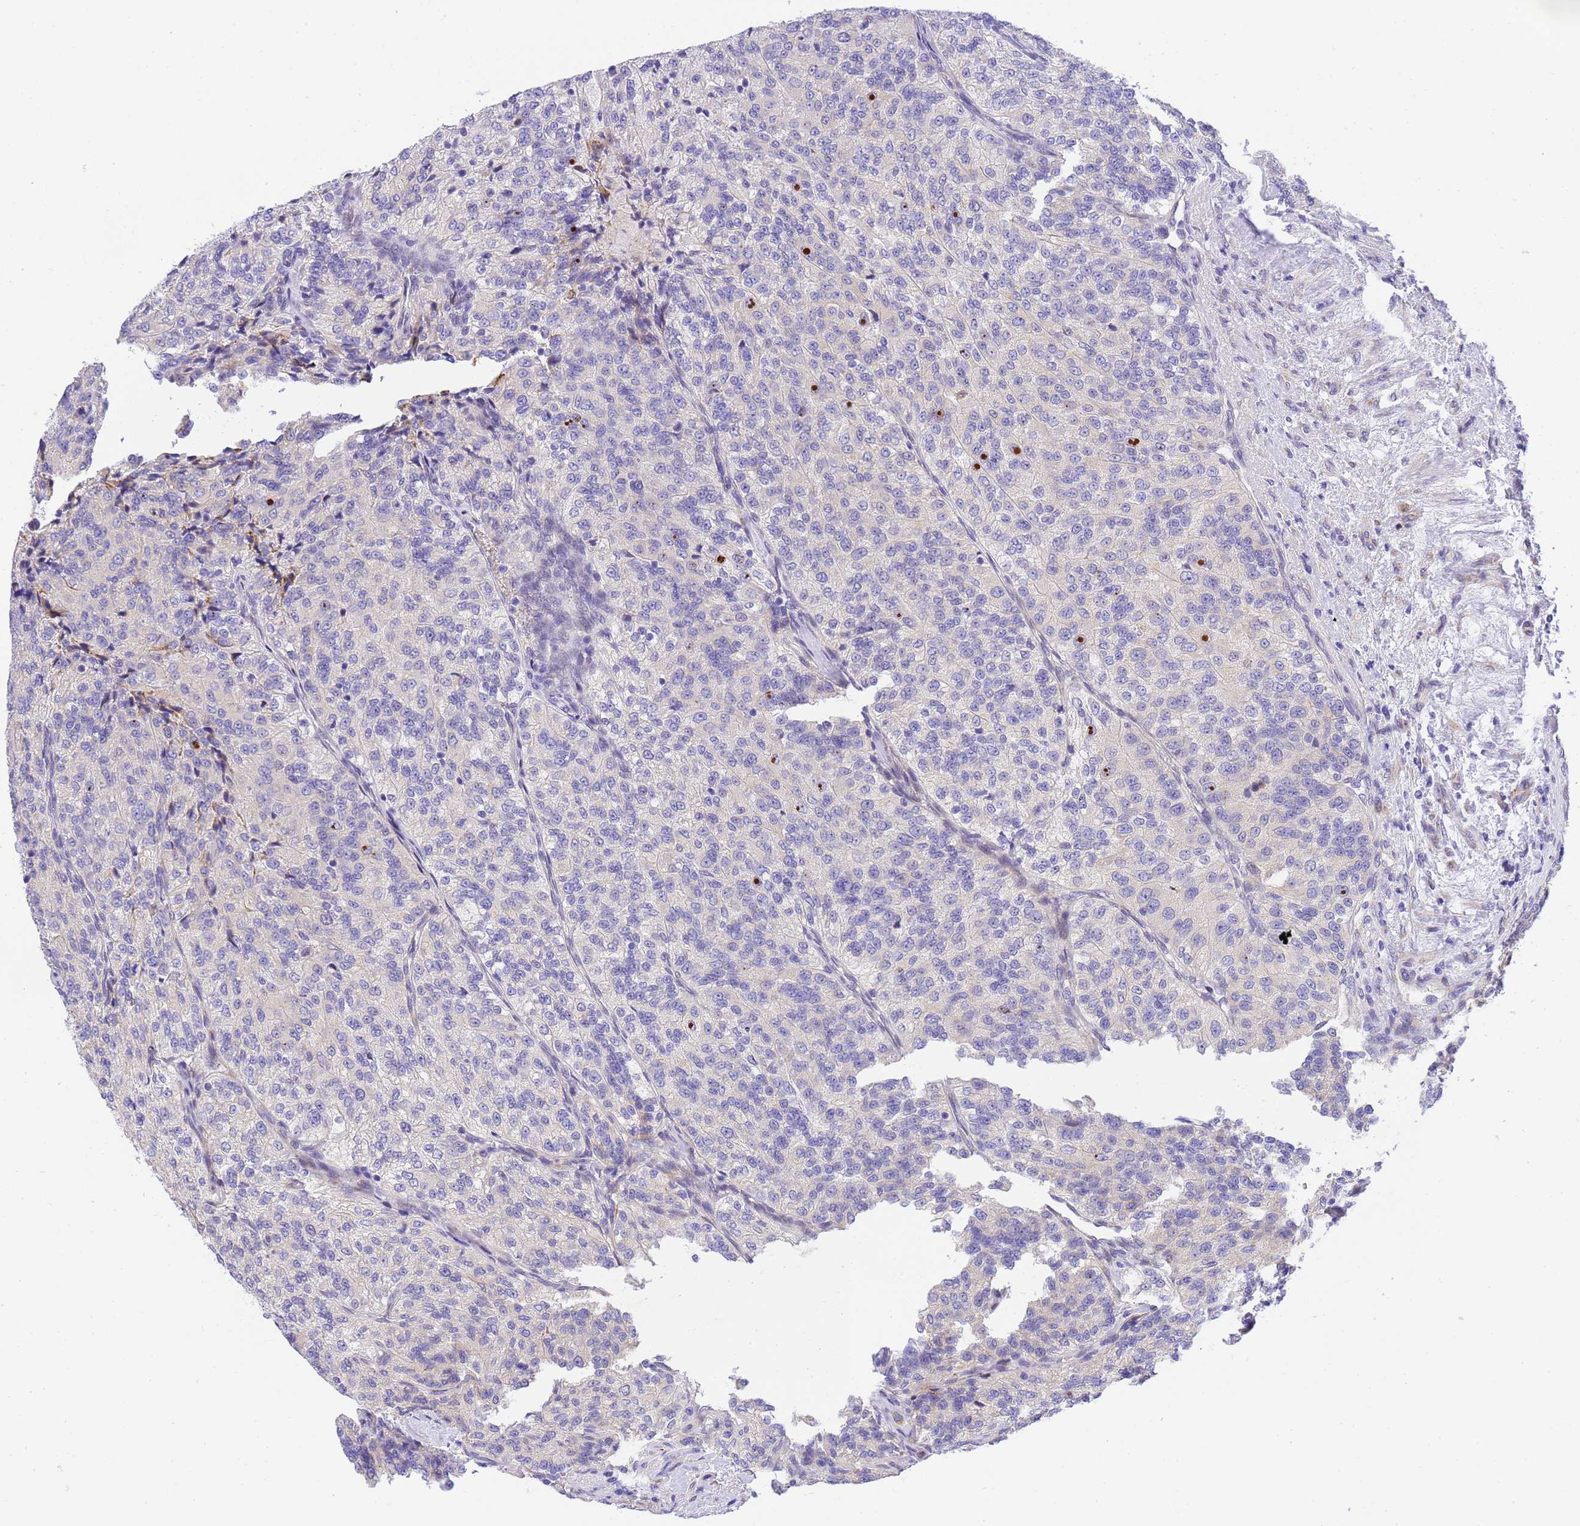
{"staining": {"intensity": "negative", "quantity": "none", "location": "none"}, "tissue": "renal cancer", "cell_type": "Tumor cells", "image_type": "cancer", "snomed": [{"axis": "morphology", "description": "Adenocarcinoma, NOS"}, {"axis": "topography", "description": "Kidney"}], "caption": "Renal cancer (adenocarcinoma) was stained to show a protein in brown. There is no significant staining in tumor cells. (DAB immunohistochemistry (IHC) with hematoxylin counter stain).", "gene": "RHBDD3", "patient": {"sex": "female", "age": 63}}